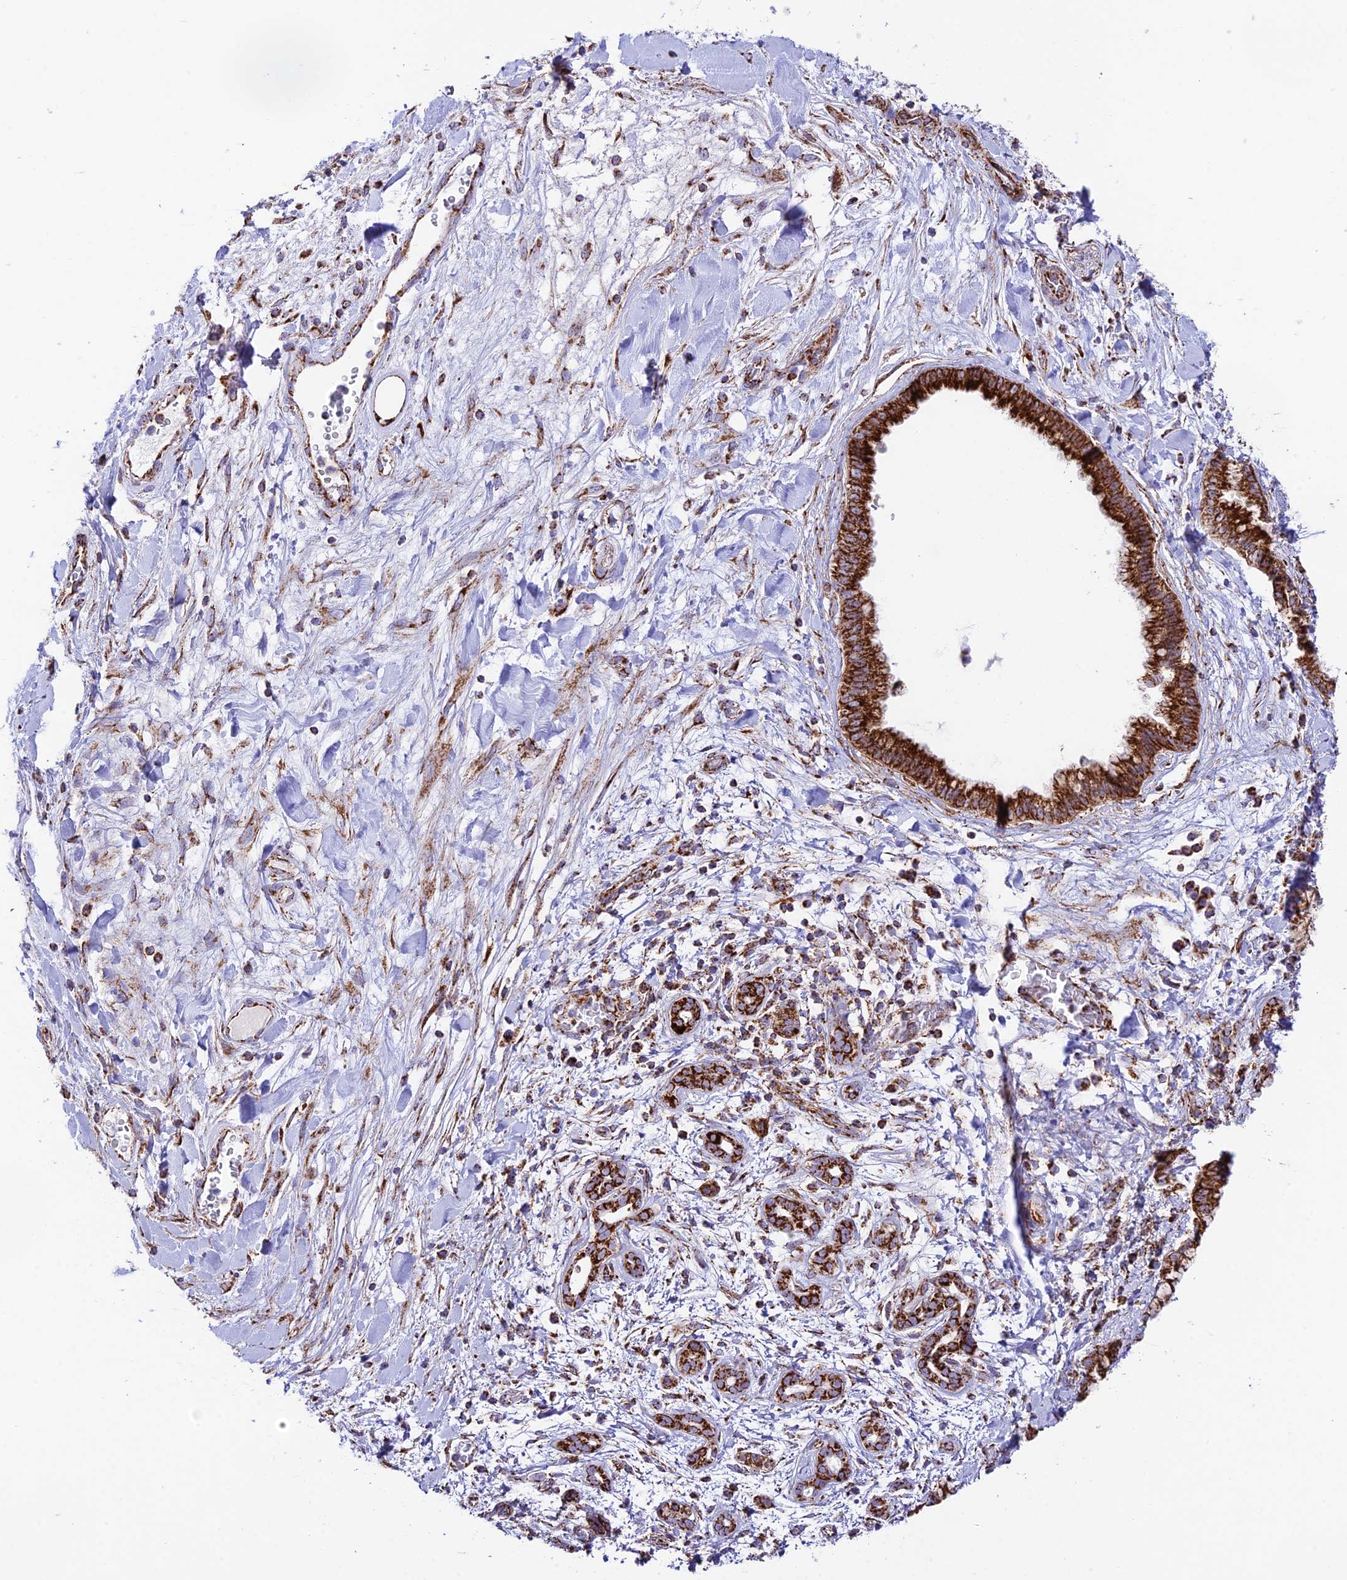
{"staining": {"intensity": "strong", "quantity": ">75%", "location": "cytoplasmic/membranous"}, "tissue": "pancreatic cancer", "cell_type": "Tumor cells", "image_type": "cancer", "snomed": [{"axis": "morphology", "description": "Adenocarcinoma, NOS"}, {"axis": "topography", "description": "Pancreas"}], "caption": "The micrograph displays immunohistochemical staining of adenocarcinoma (pancreatic). There is strong cytoplasmic/membranous staining is identified in about >75% of tumor cells.", "gene": "CHCHD3", "patient": {"sex": "female", "age": 78}}